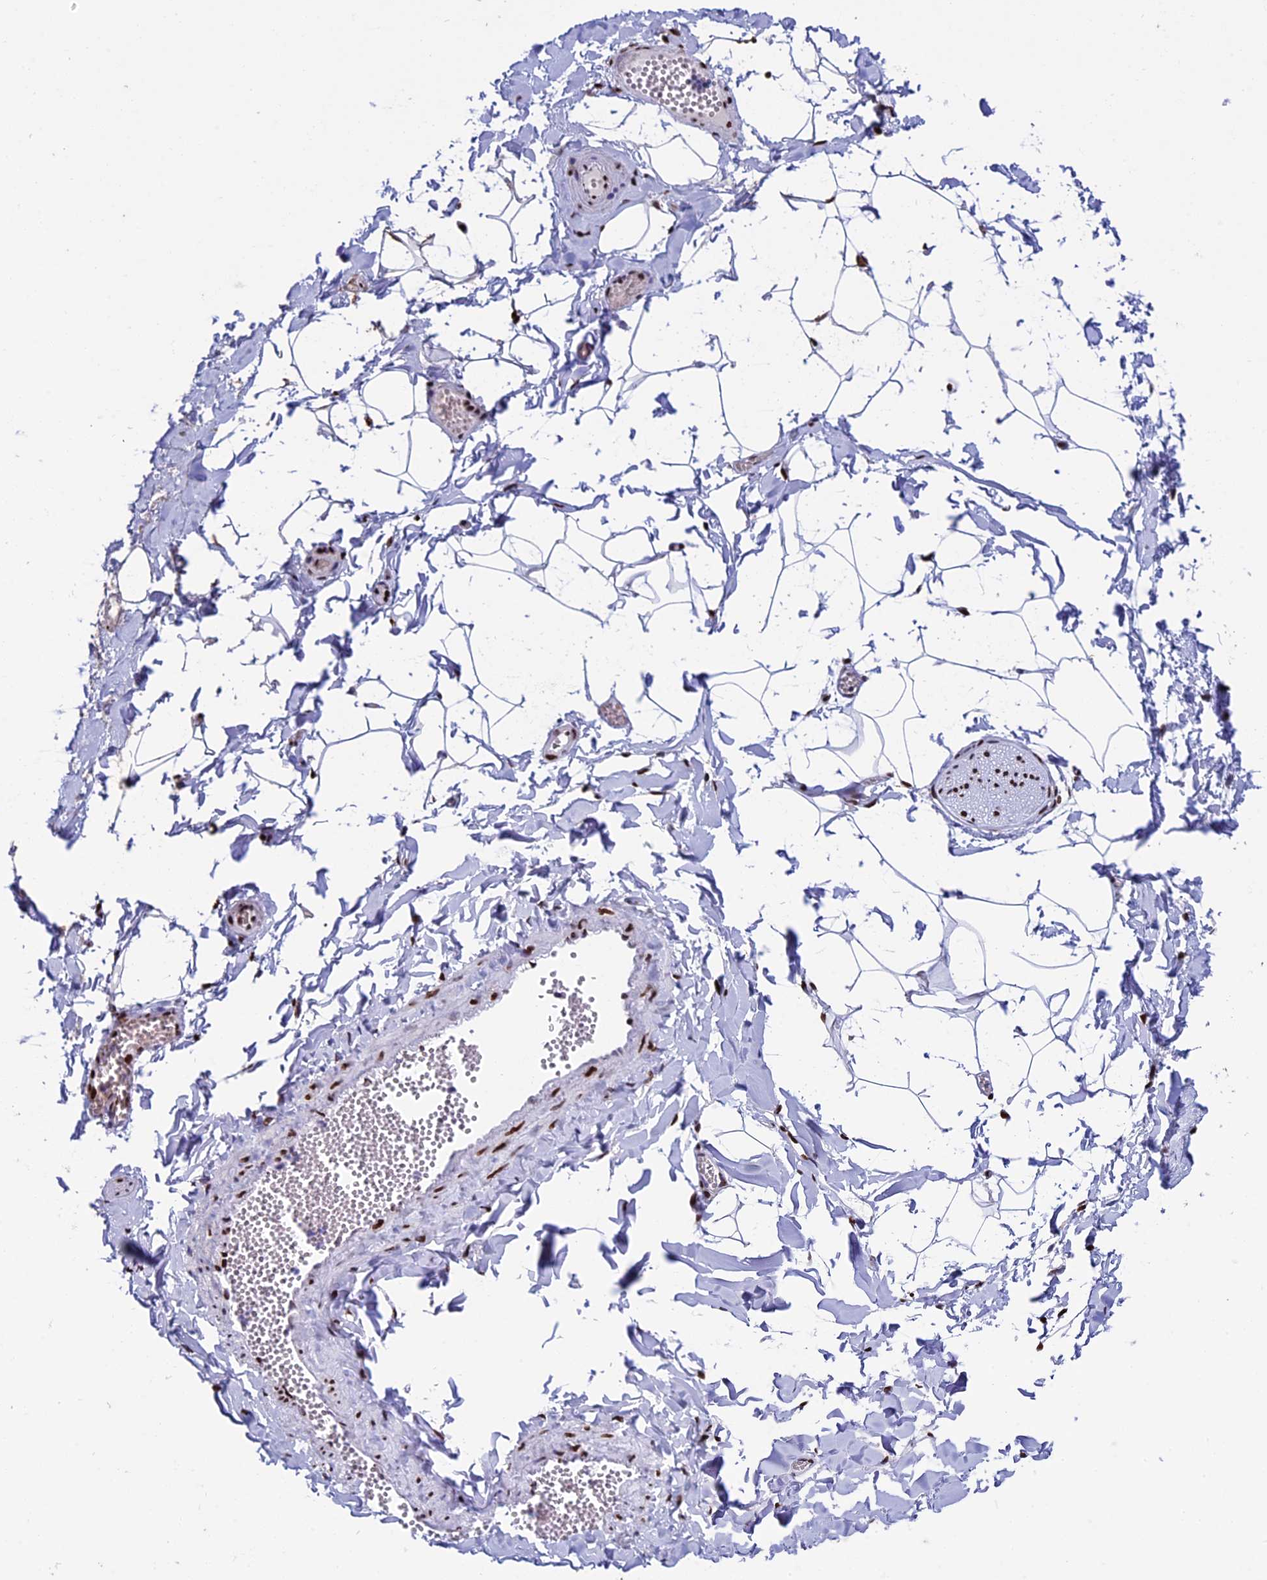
{"staining": {"intensity": "strong", "quantity": ">75%", "location": "nuclear"}, "tissue": "adipose tissue", "cell_type": "Adipocytes", "image_type": "normal", "snomed": [{"axis": "morphology", "description": "Normal tissue, NOS"}, {"axis": "topography", "description": "Gallbladder"}, {"axis": "topography", "description": "Peripheral nerve tissue"}], "caption": "The histopathology image displays immunohistochemical staining of normal adipose tissue. There is strong nuclear expression is appreciated in approximately >75% of adipocytes.", "gene": "BTBD3", "patient": {"sex": "male", "age": 38}}